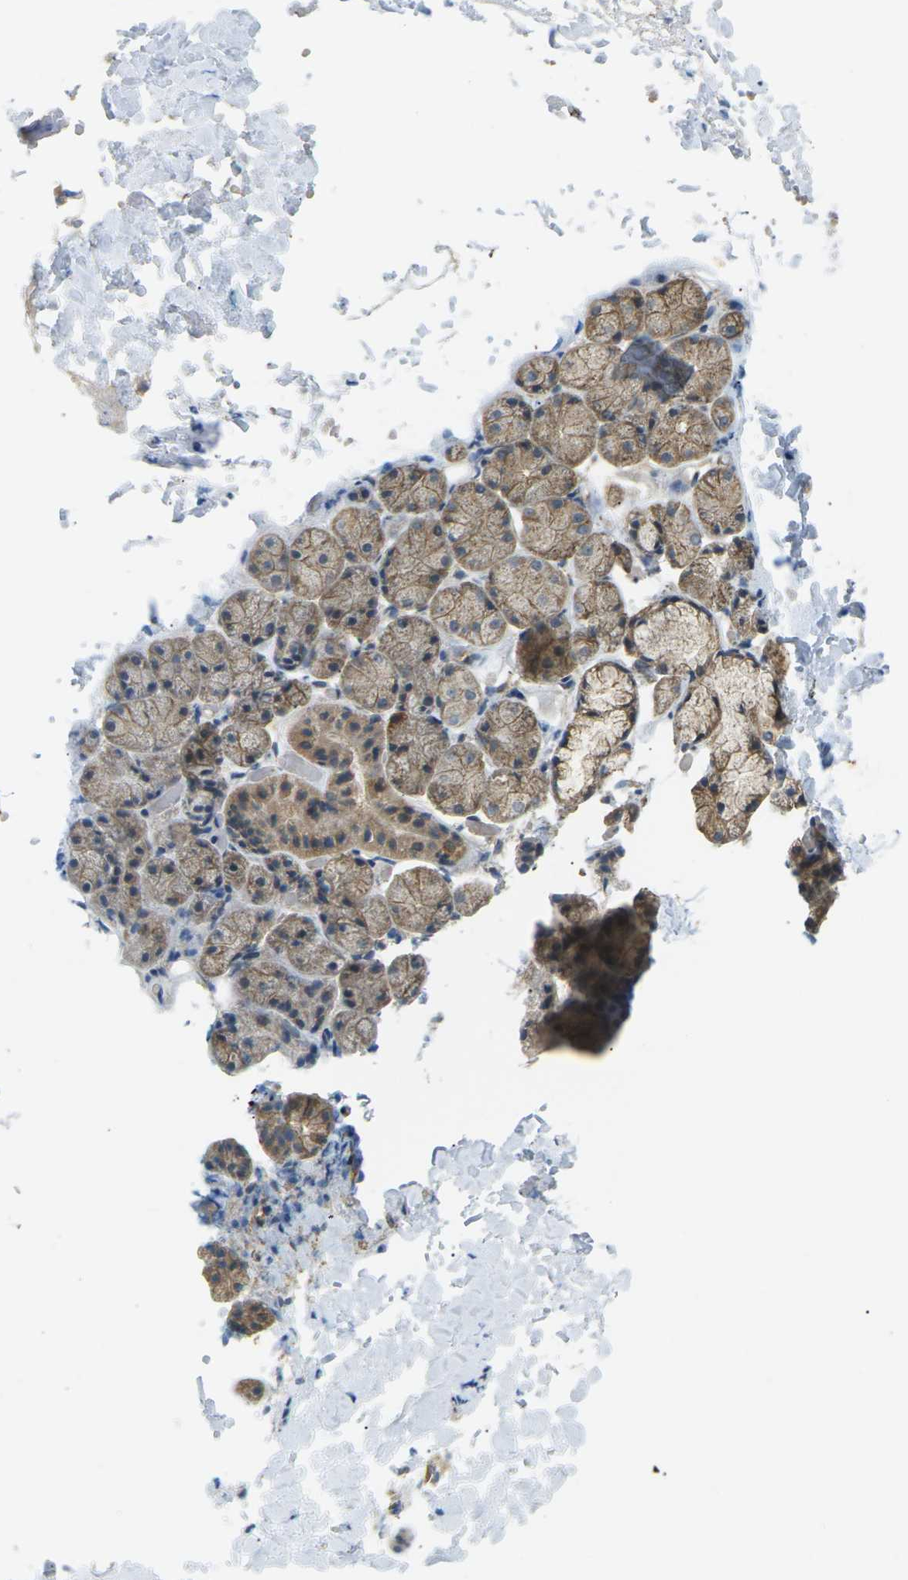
{"staining": {"intensity": "moderate", "quantity": ">75%", "location": "cytoplasmic/membranous"}, "tissue": "salivary gland", "cell_type": "Glandular cells", "image_type": "normal", "snomed": [{"axis": "morphology", "description": "Normal tissue, NOS"}, {"axis": "topography", "description": "Salivary gland"}], "caption": "Immunohistochemical staining of unremarkable human salivary gland displays >75% levels of moderate cytoplasmic/membranous protein expression in about >75% of glandular cells. The staining was performed using DAB (3,3'-diaminobenzidine) to visualize the protein expression in brown, while the nuclei were stained in blue with hematoxylin (Magnification: 20x).", "gene": "KSR1", "patient": {"sex": "female", "age": 24}}